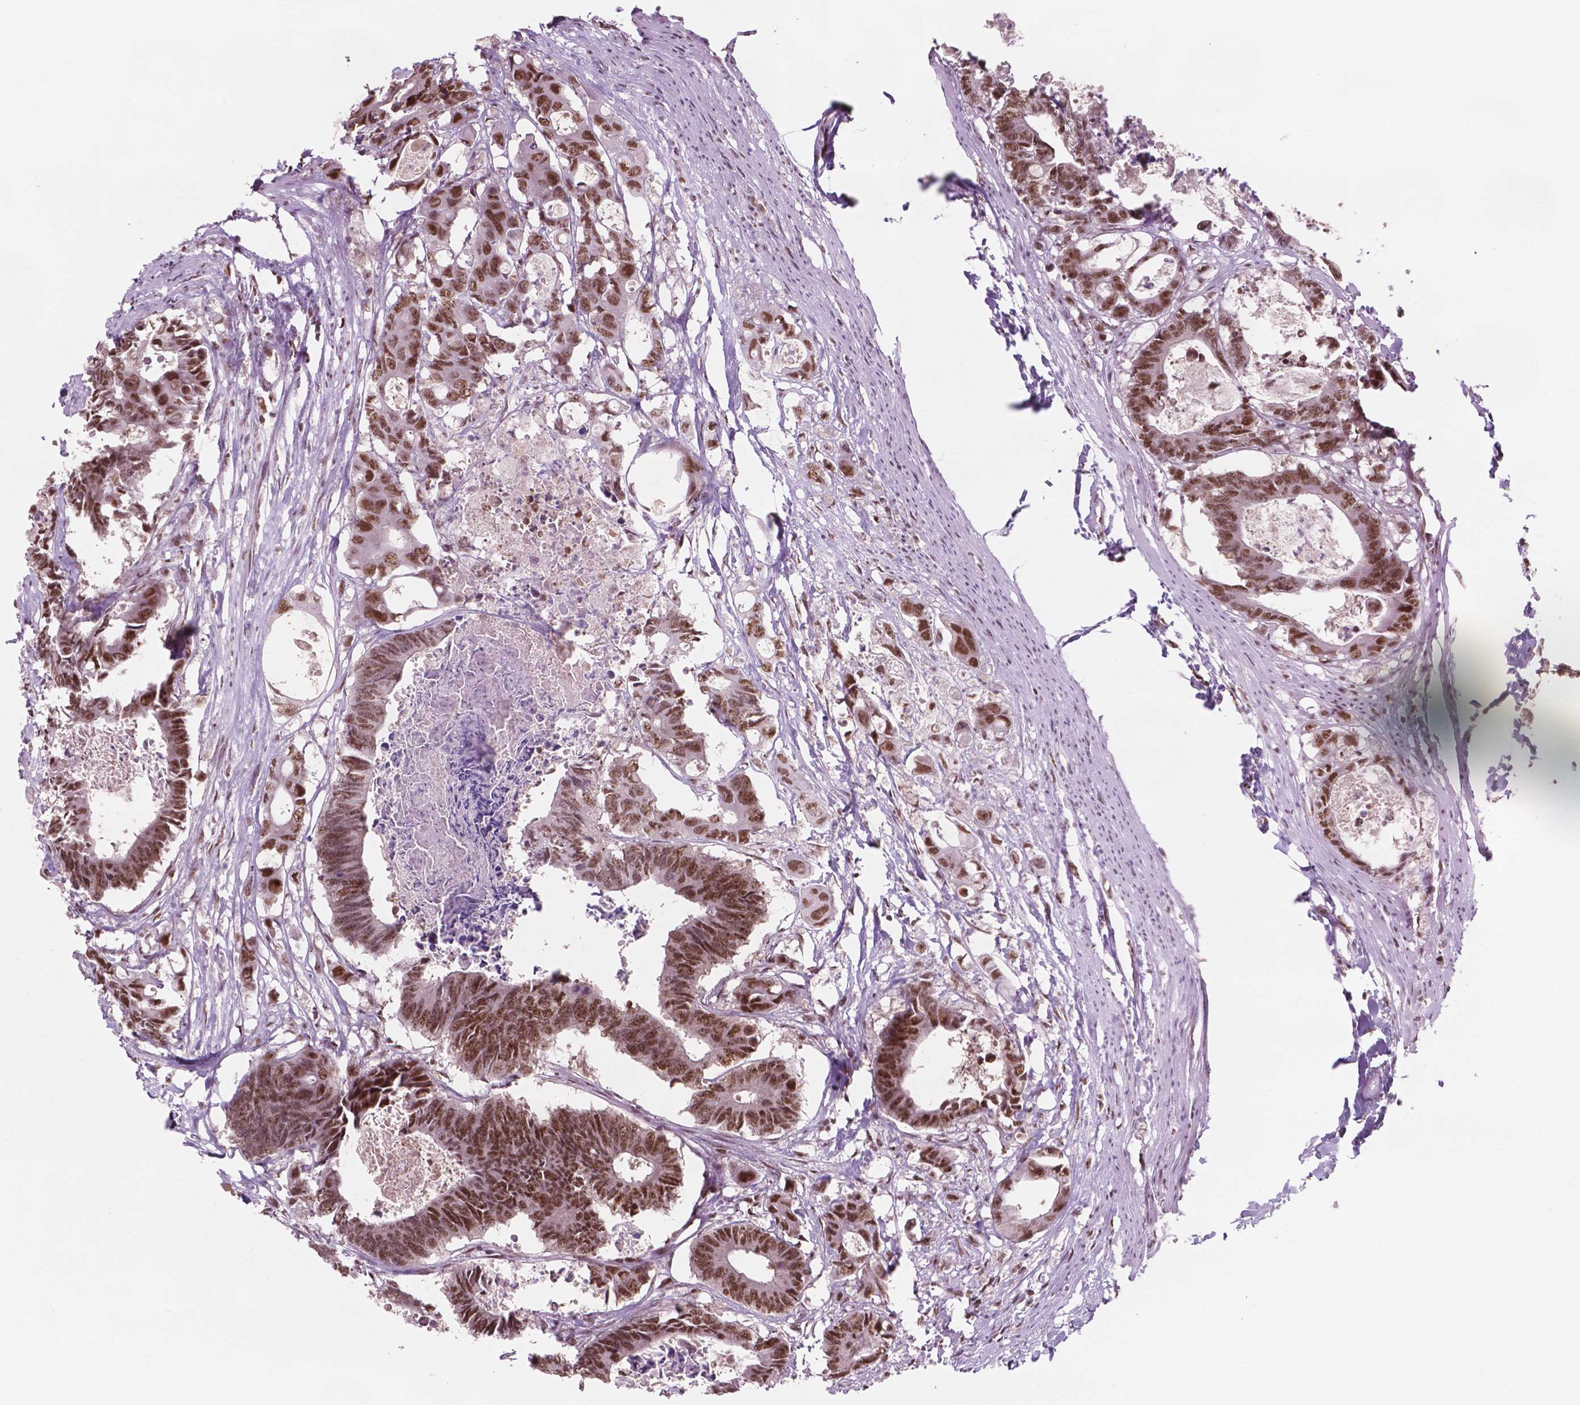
{"staining": {"intensity": "moderate", "quantity": ">75%", "location": "nuclear"}, "tissue": "colorectal cancer", "cell_type": "Tumor cells", "image_type": "cancer", "snomed": [{"axis": "morphology", "description": "Adenocarcinoma, NOS"}, {"axis": "topography", "description": "Rectum"}], "caption": "Brown immunohistochemical staining in colorectal cancer exhibits moderate nuclear positivity in approximately >75% of tumor cells.", "gene": "POLR2E", "patient": {"sex": "male", "age": 54}}